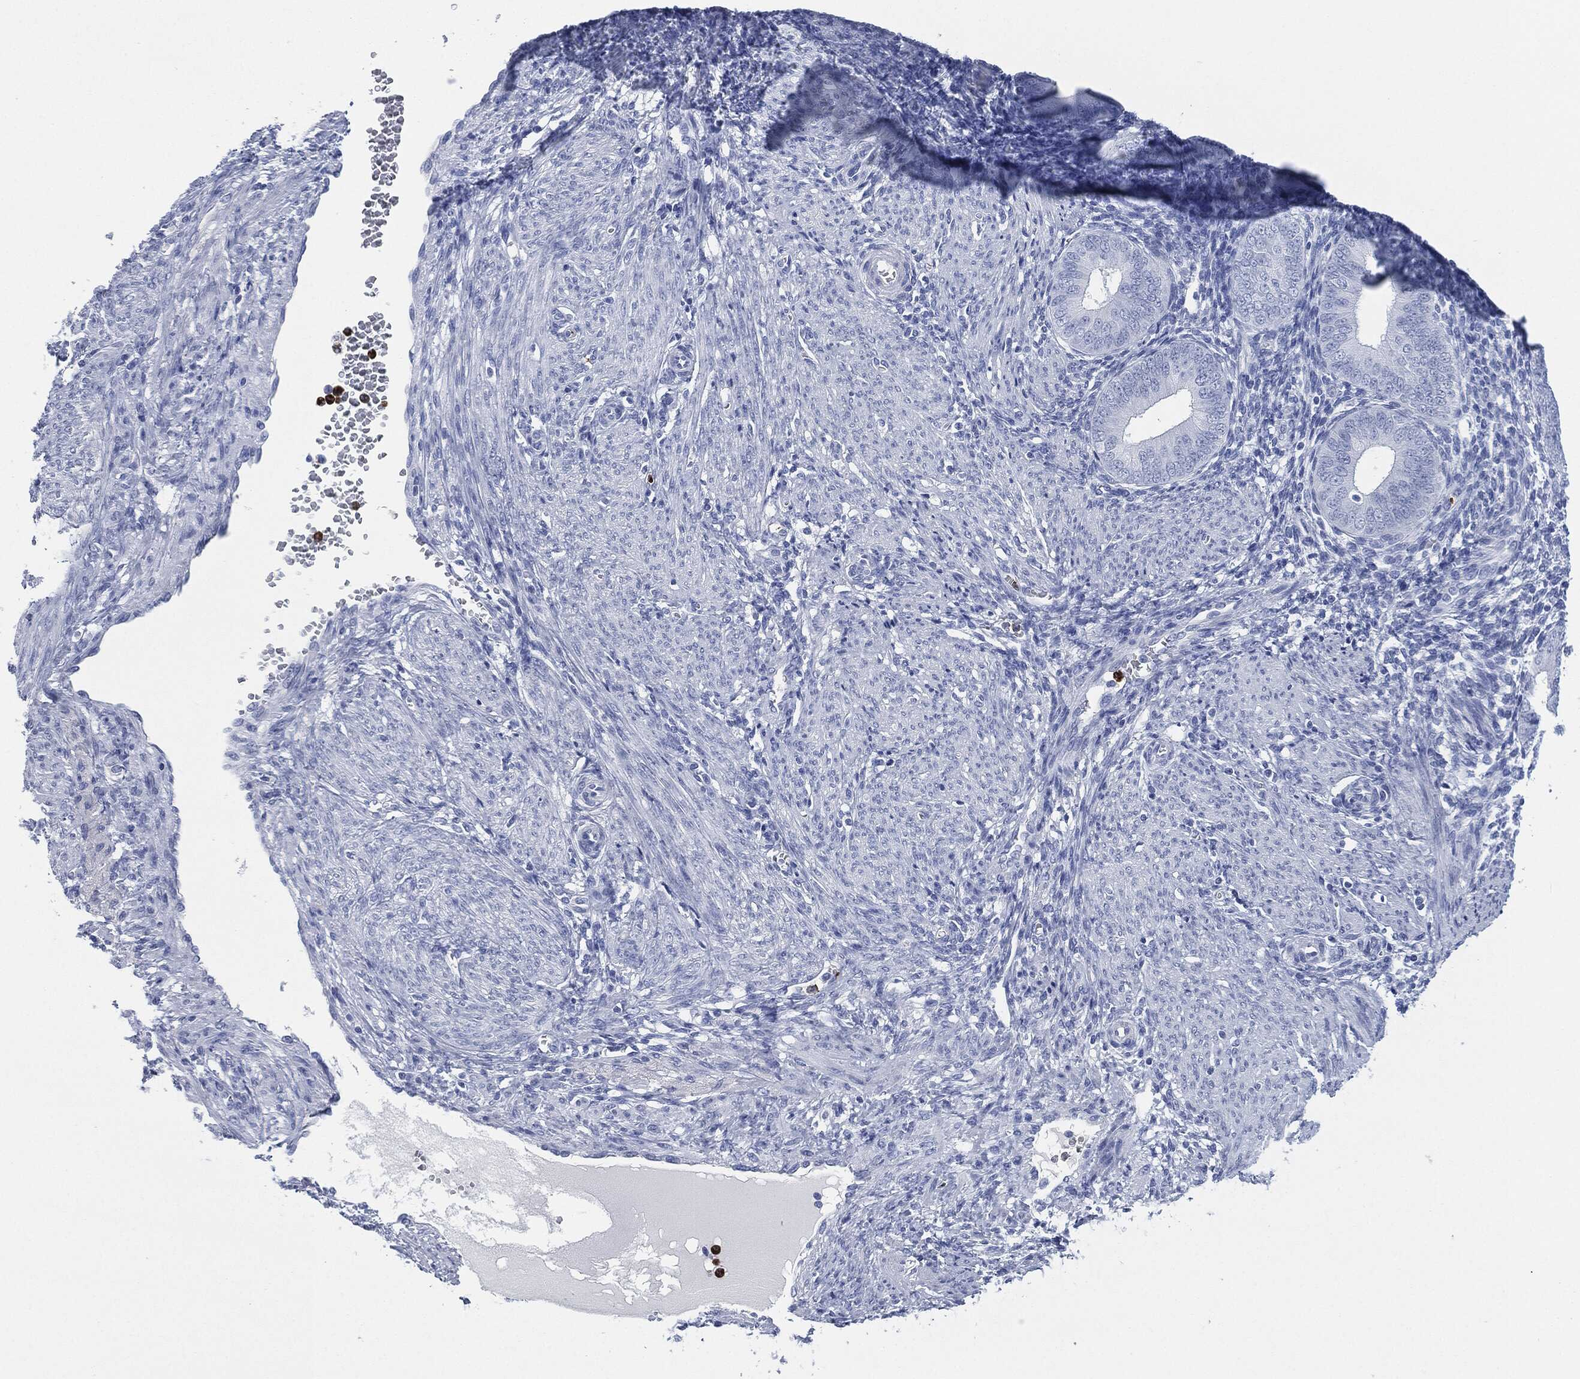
{"staining": {"intensity": "negative", "quantity": "none", "location": "none"}, "tissue": "endometrium", "cell_type": "Cells in endometrial stroma", "image_type": "normal", "snomed": [{"axis": "morphology", "description": "Normal tissue, NOS"}, {"axis": "topography", "description": "Endometrium"}], "caption": "This is a histopathology image of immunohistochemistry staining of normal endometrium, which shows no expression in cells in endometrial stroma. Brightfield microscopy of IHC stained with DAB (brown) and hematoxylin (blue), captured at high magnification.", "gene": "CEACAM8", "patient": {"sex": "female", "age": 39}}